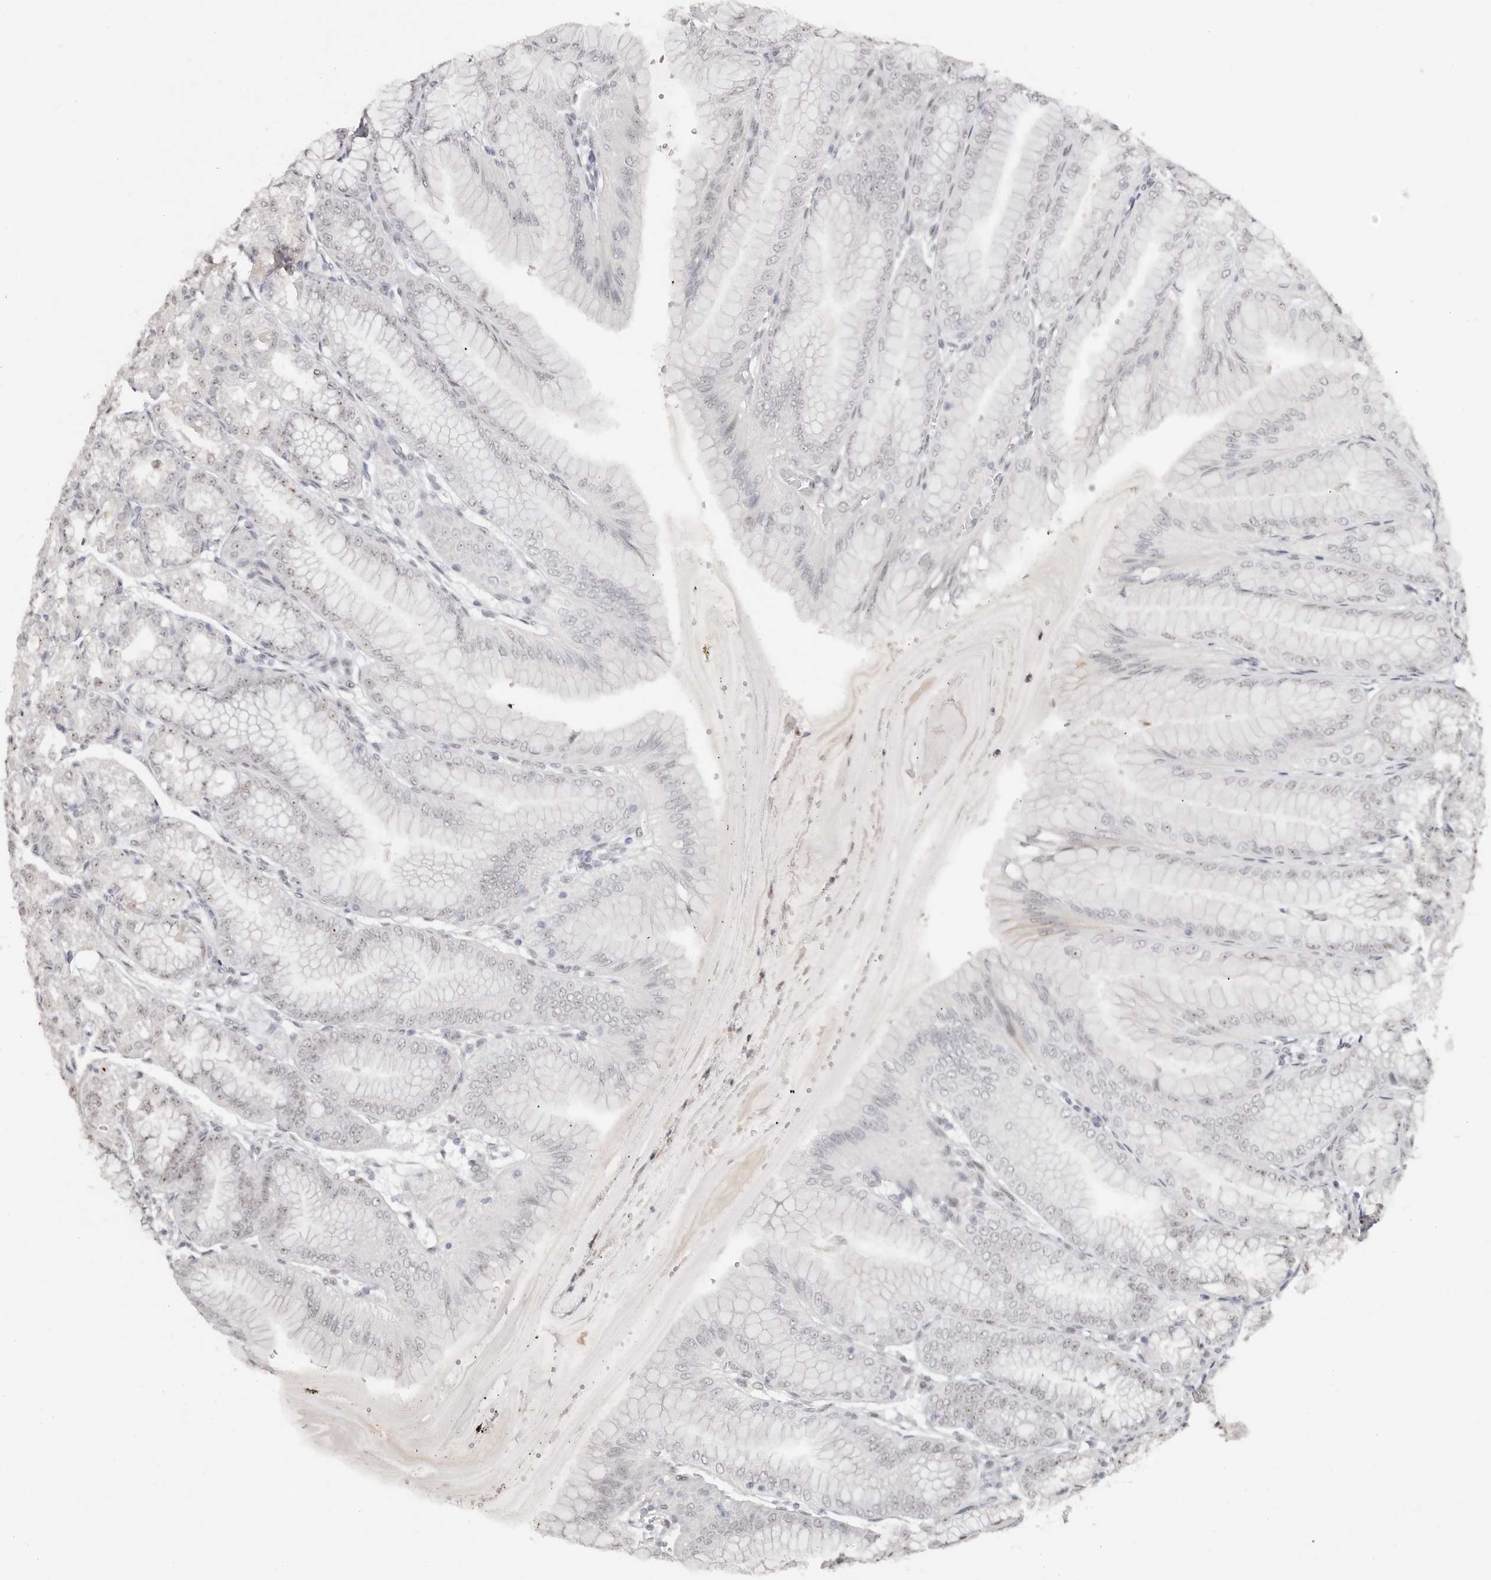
{"staining": {"intensity": "weak", "quantity": "25%-75%", "location": "nuclear"}, "tissue": "stomach", "cell_type": "Glandular cells", "image_type": "normal", "snomed": [{"axis": "morphology", "description": "Normal tissue, NOS"}, {"axis": "topography", "description": "Stomach, lower"}], "caption": "Glandular cells exhibit low levels of weak nuclear positivity in approximately 25%-75% of cells in unremarkable human stomach. The staining is performed using DAB (3,3'-diaminobenzidine) brown chromogen to label protein expression. The nuclei are counter-stained blue using hematoxylin.", "gene": "LARP7", "patient": {"sex": "male", "age": 71}}